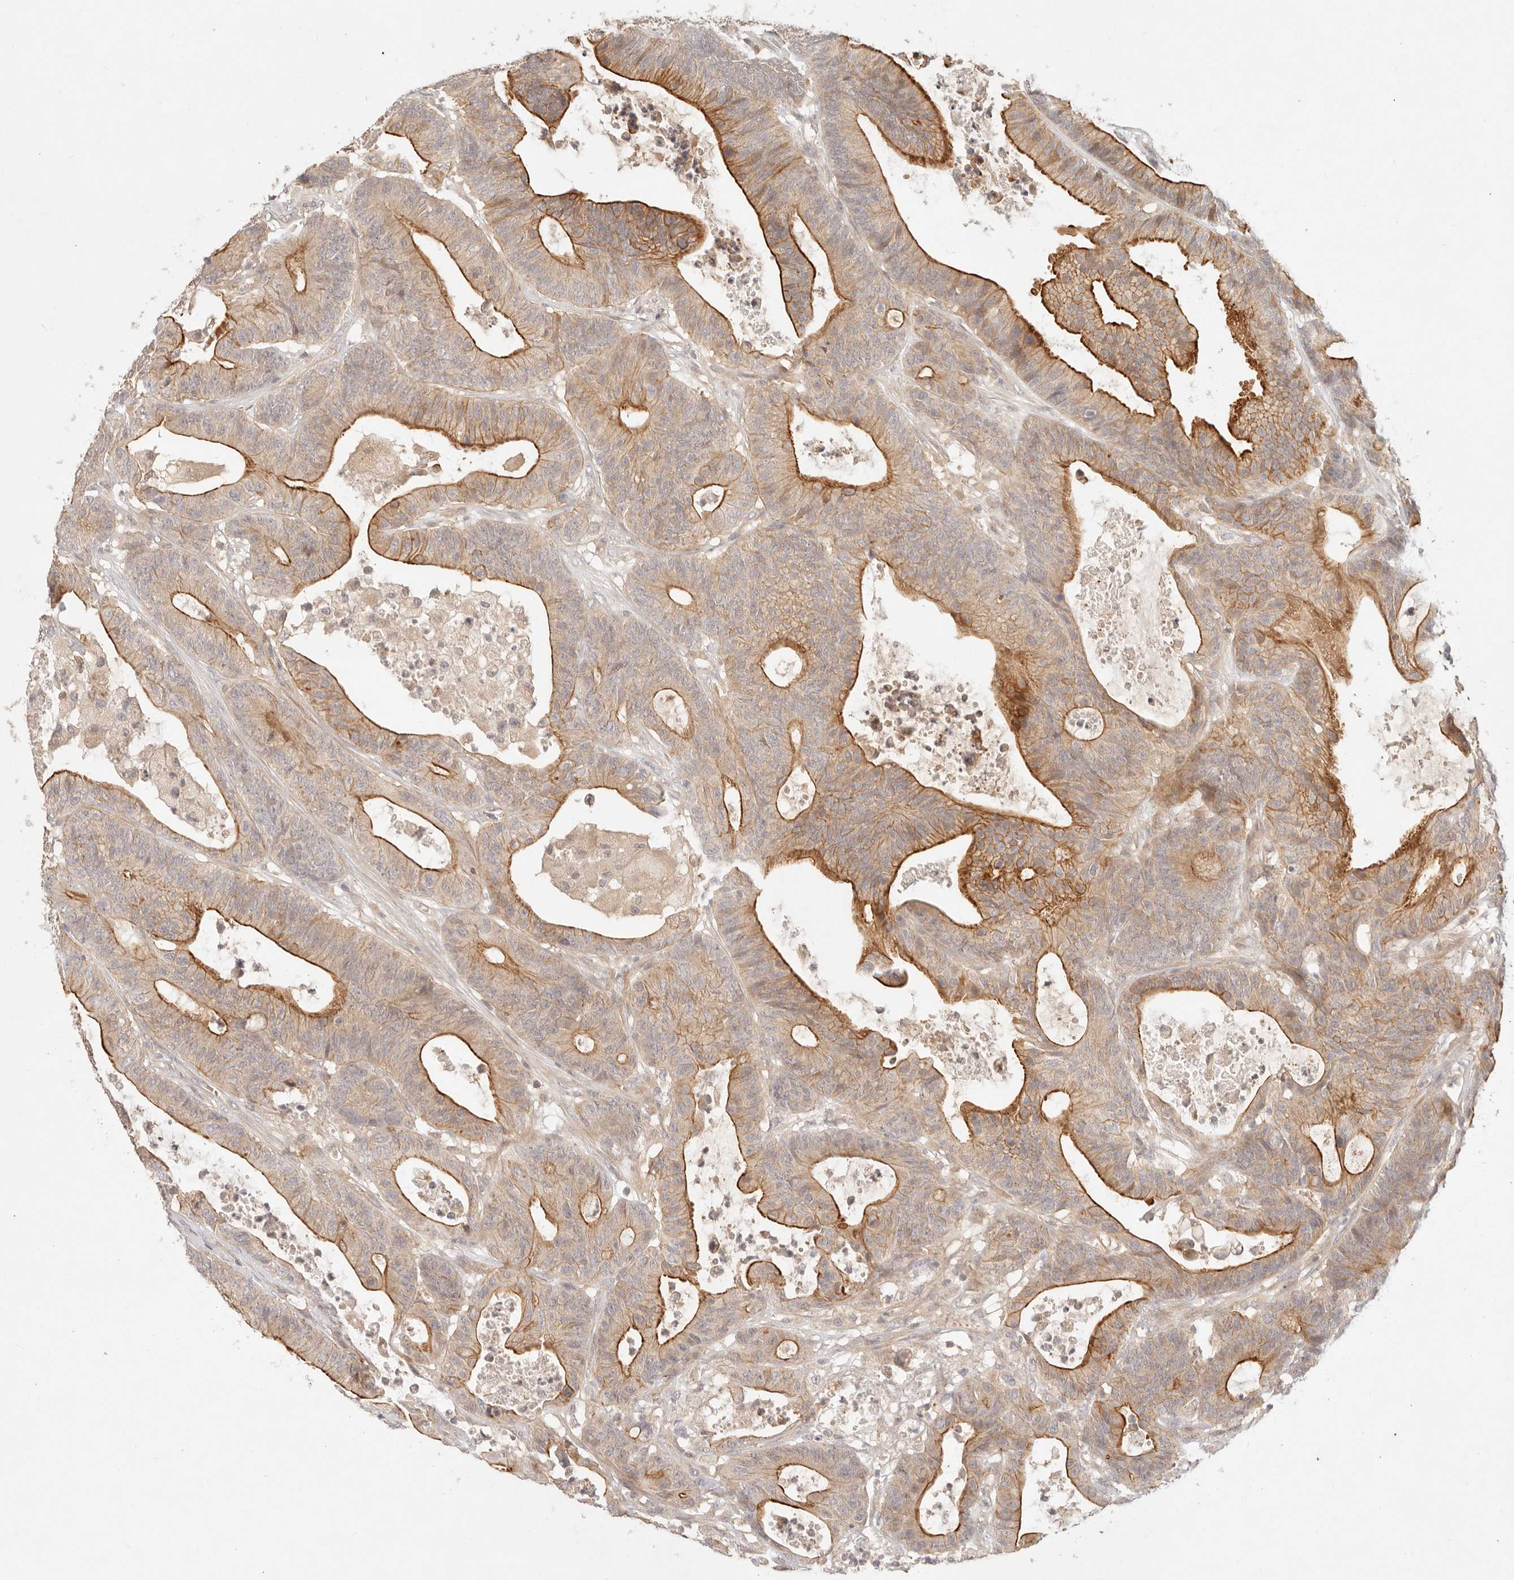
{"staining": {"intensity": "moderate", "quantity": ">75%", "location": "cytoplasmic/membranous"}, "tissue": "colorectal cancer", "cell_type": "Tumor cells", "image_type": "cancer", "snomed": [{"axis": "morphology", "description": "Adenocarcinoma, NOS"}, {"axis": "topography", "description": "Colon"}], "caption": "Protein staining of colorectal cancer (adenocarcinoma) tissue reveals moderate cytoplasmic/membranous positivity in about >75% of tumor cells.", "gene": "PPP1R3B", "patient": {"sex": "female", "age": 84}}